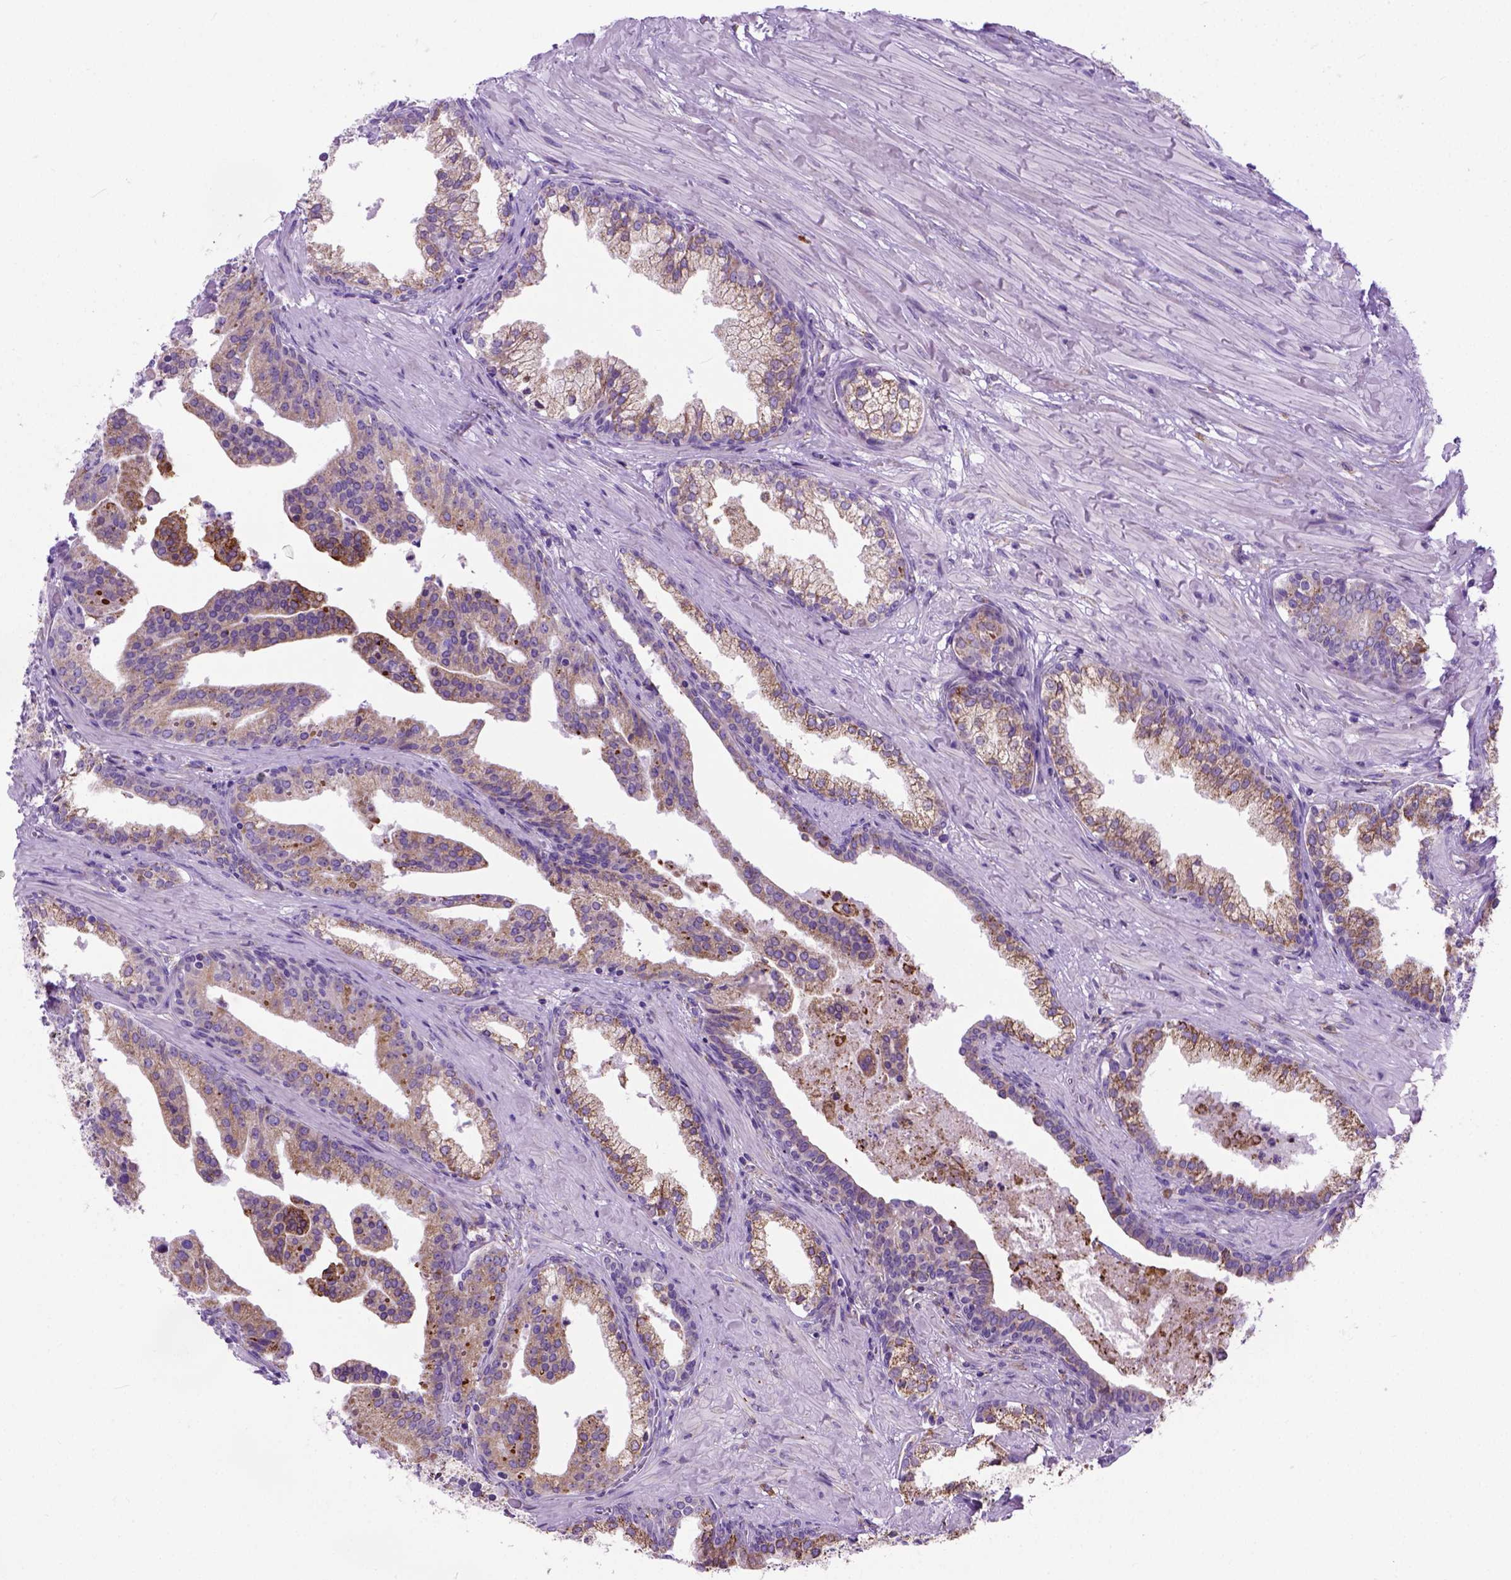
{"staining": {"intensity": "moderate", "quantity": ">75%", "location": "cytoplasmic/membranous"}, "tissue": "prostate cancer", "cell_type": "Tumor cells", "image_type": "cancer", "snomed": [{"axis": "morphology", "description": "Adenocarcinoma, NOS"}, {"axis": "topography", "description": "Prostate and seminal vesicle, NOS"}, {"axis": "topography", "description": "Prostate"}], "caption": "DAB (3,3'-diaminobenzidine) immunohistochemical staining of prostate cancer reveals moderate cytoplasmic/membranous protein staining in approximately >75% of tumor cells.", "gene": "PLK4", "patient": {"sex": "male", "age": 44}}